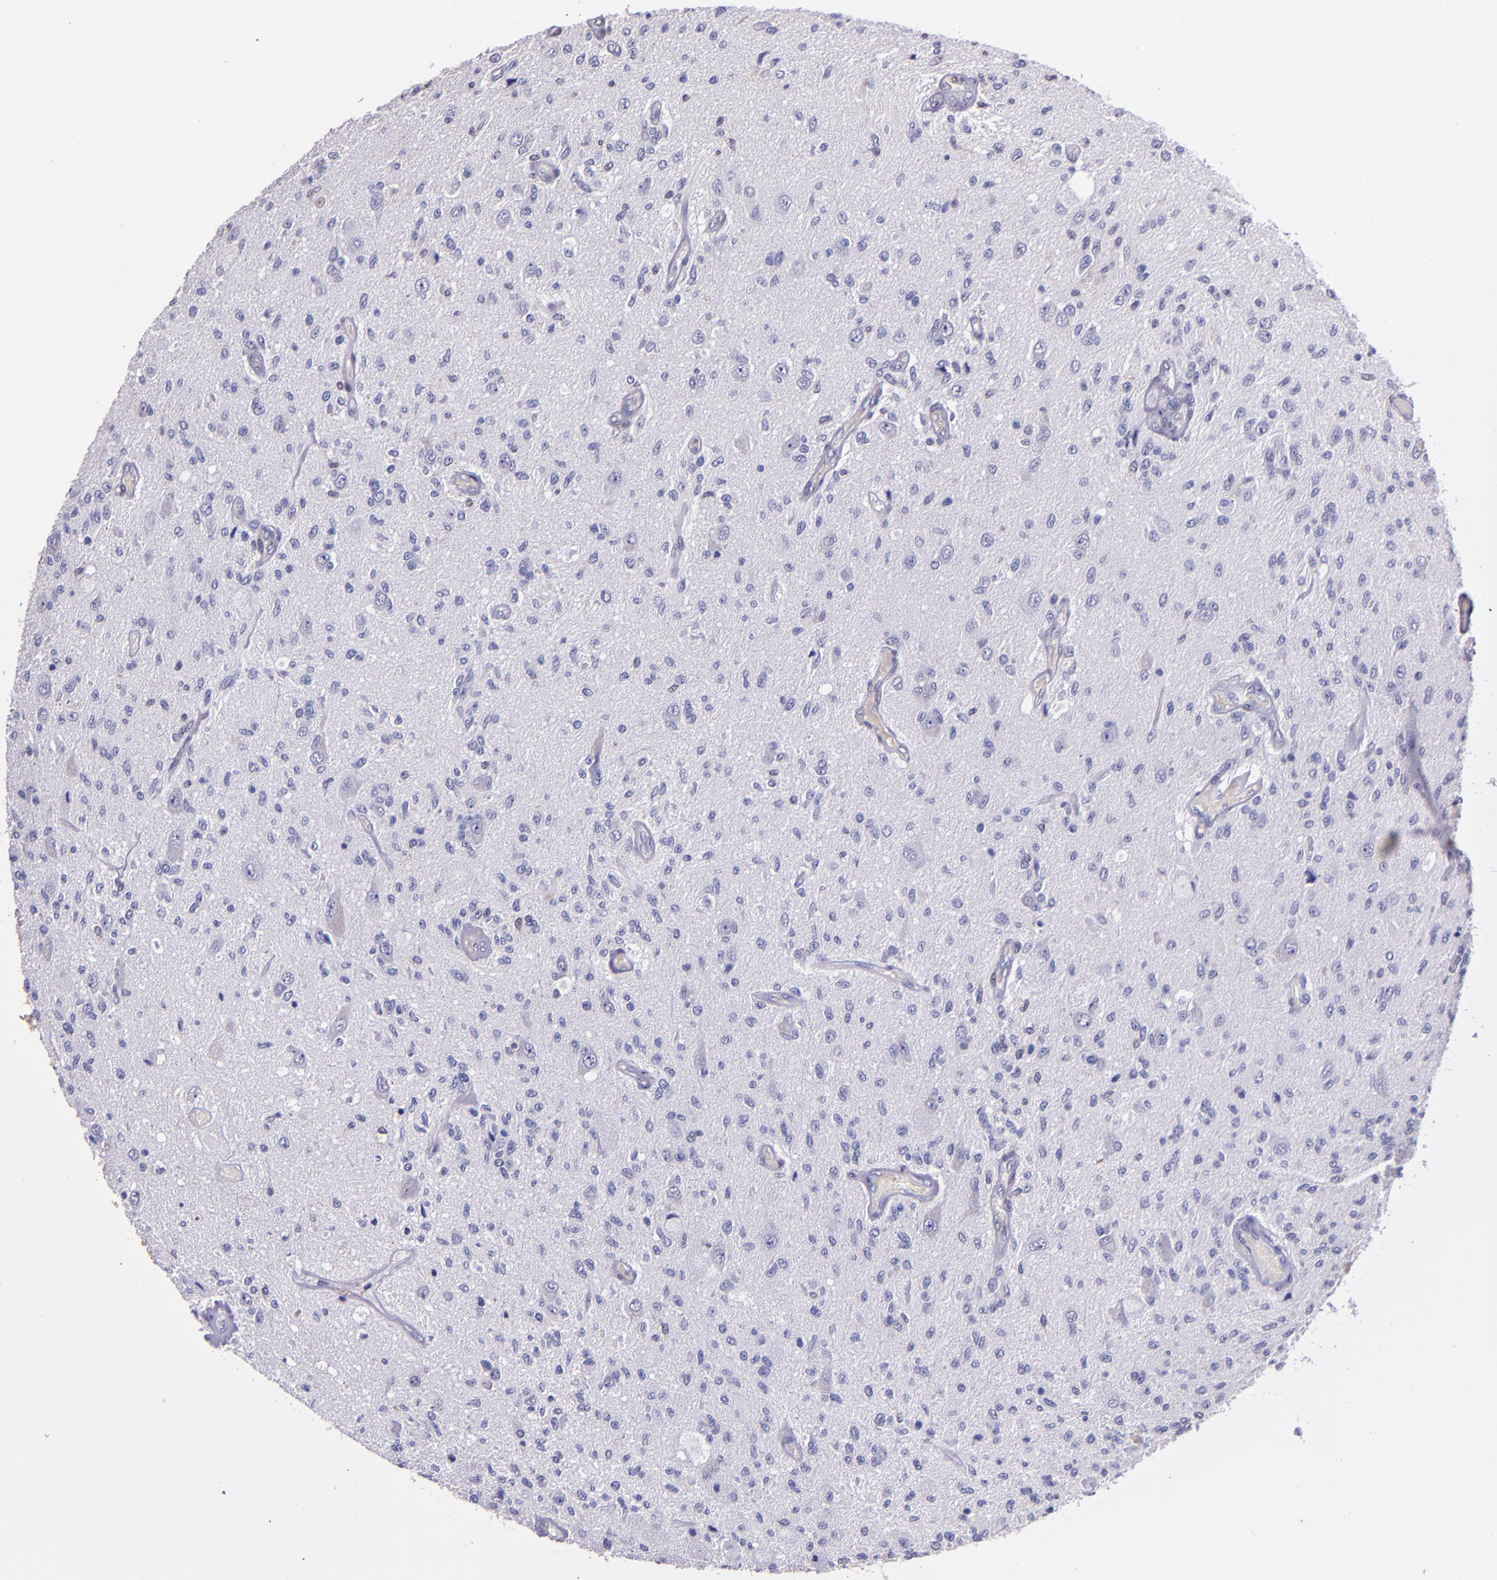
{"staining": {"intensity": "negative", "quantity": "none", "location": "none"}, "tissue": "glioma", "cell_type": "Tumor cells", "image_type": "cancer", "snomed": [{"axis": "morphology", "description": "Normal tissue, NOS"}, {"axis": "morphology", "description": "Glioma, malignant, High grade"}, {"axis": "topography", "description": "Cerebral cortex"}], "caption": "A photomicrograph of human glioma is negative for staining in tumor cells.", "gene": "STAT6", "patient": {"sex": "male", "age": 77}}